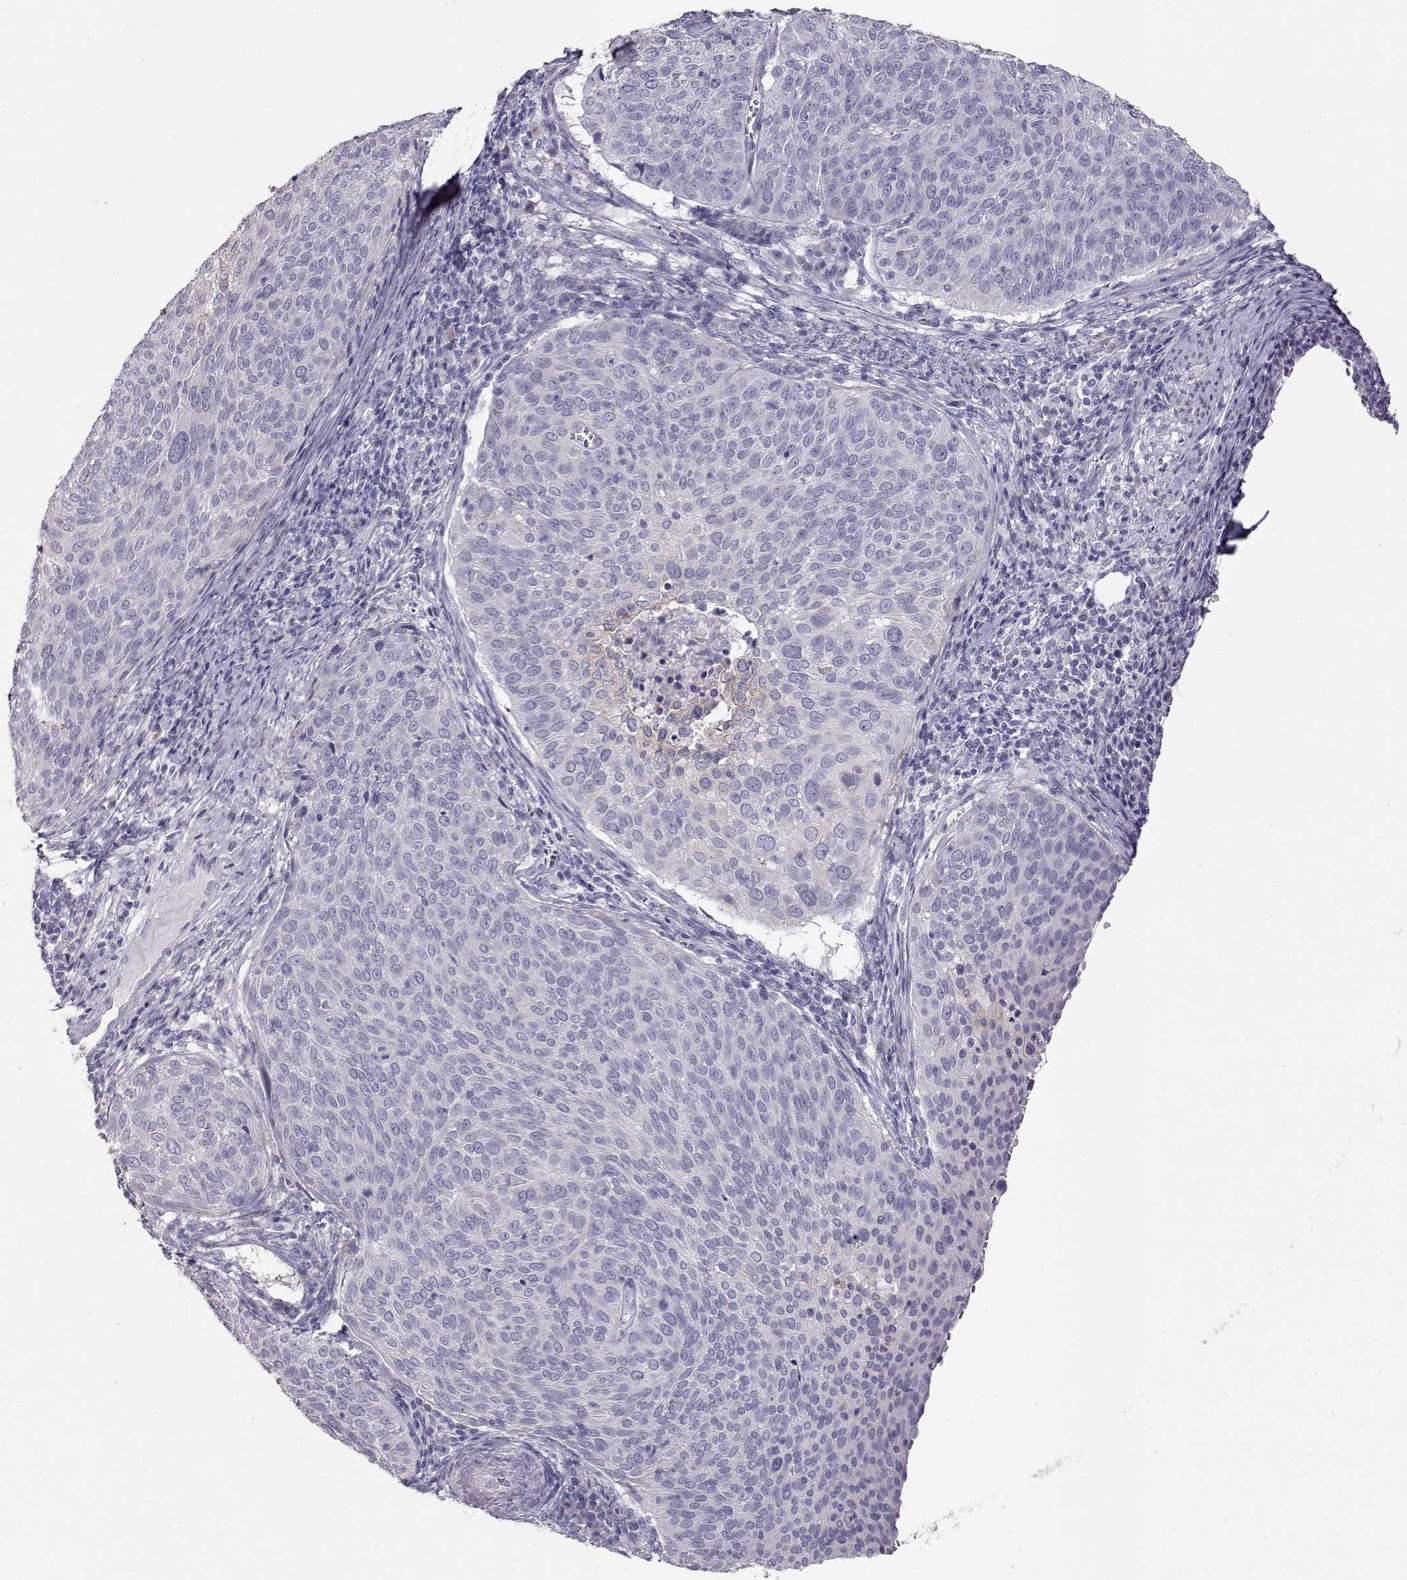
{"staining": {"intensity": "negative", "quantity": "none", "location": "none"}, "tissue": "cervical cancer", "cell_type": "Tumor cells", "image_type": "cancer", "snomed": [{"axis": "morphology", "description": "Squamous cell carcinoma, NOS"}, {"axis": "topography", "description": "Cervix"}], "caption": "There is no significant staining in tumor cells of cervical cancer.", "gene": "RD3", "patient": {"sex": "female", "age": 39}}